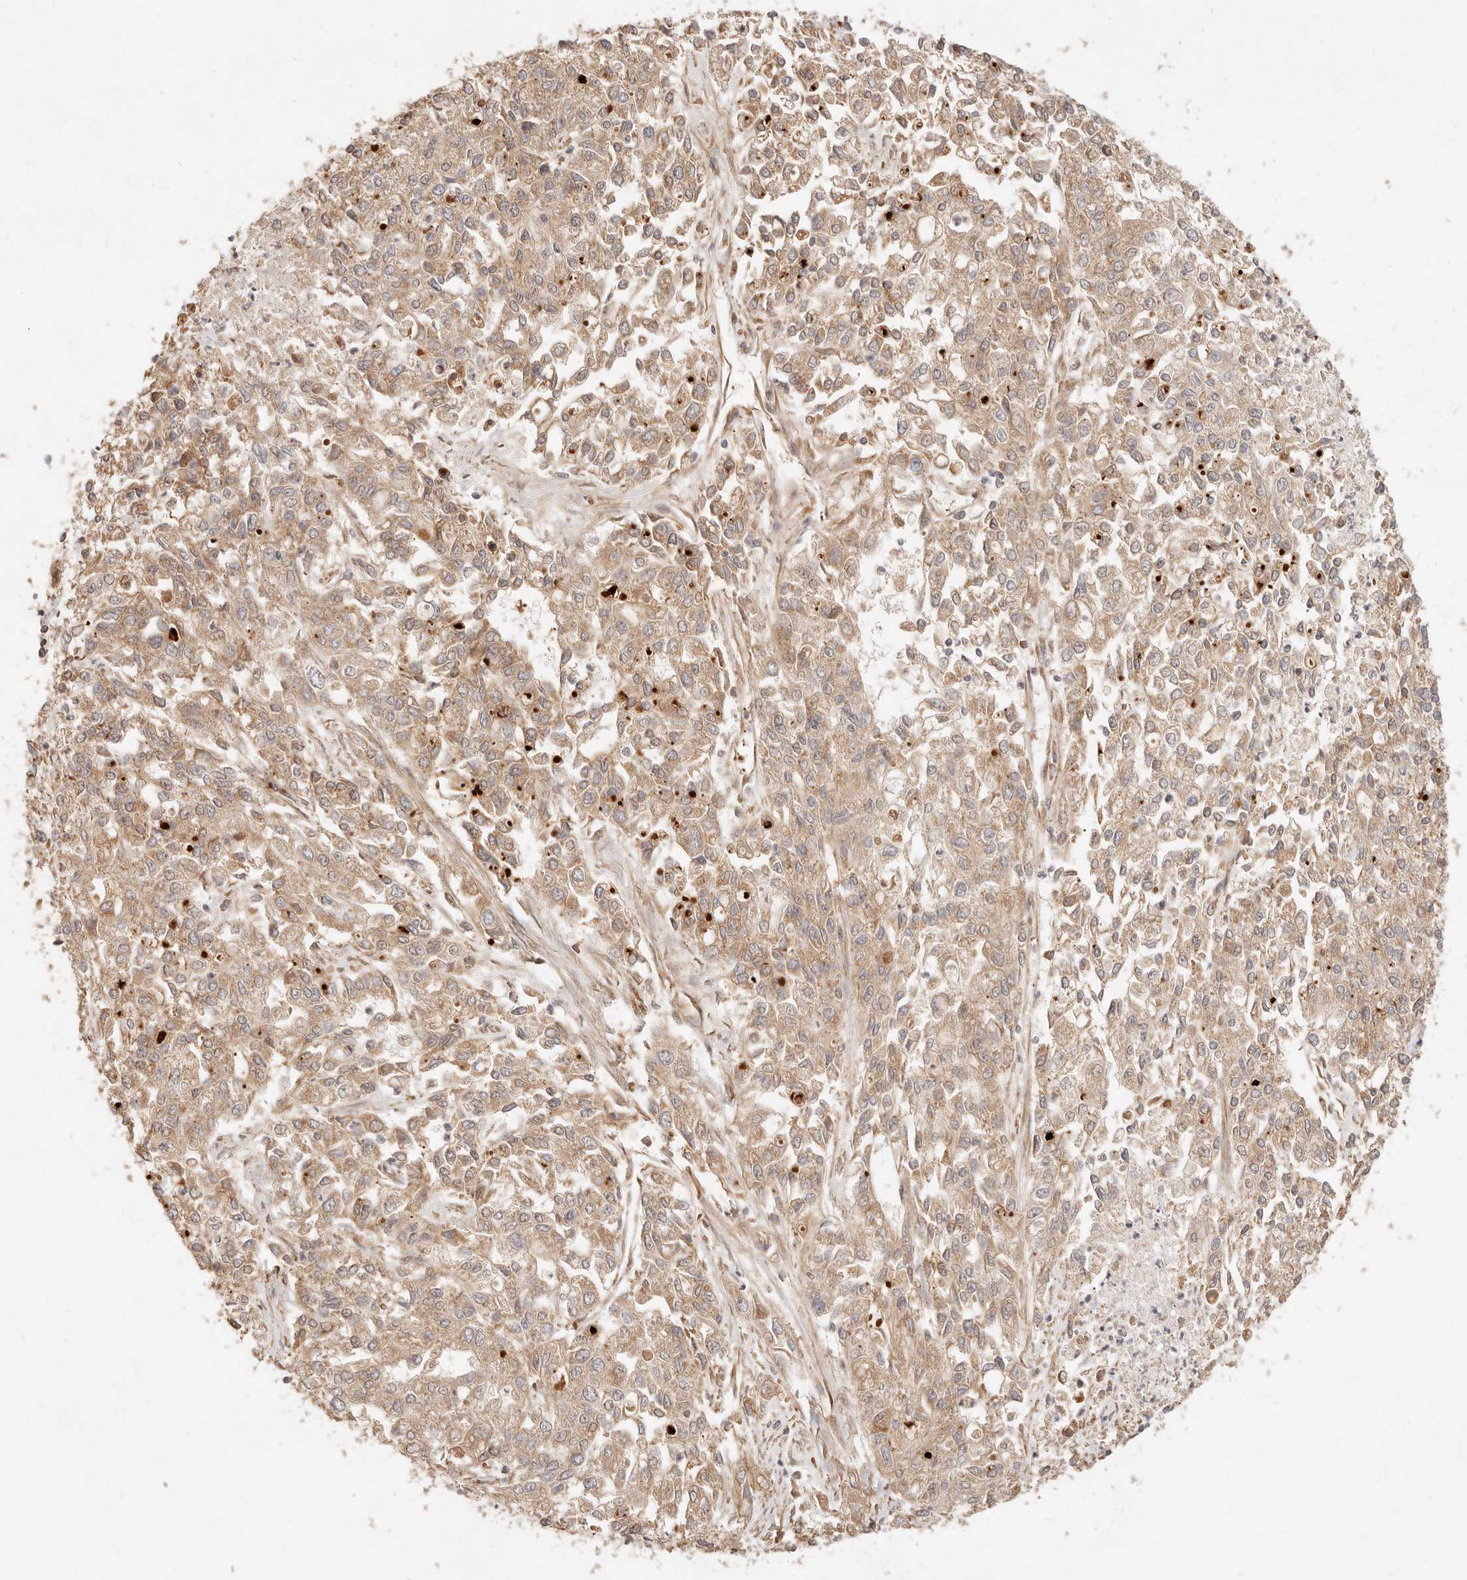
{"staining": {"intensity": "moderate", "quantity": ">75%", "location": "cytoplasmic/membranous"}, "tissue": "endometrial cancer", "cell_type": "Tumor cells", "image_type": "cancer", "snomed": [{"axis": "morphology", "description": "Adenocarcinoma, NOS"}, {"axis": "topography", "description": "Endometrium"}], "caption": "An IHC micrograph of neoplastic tissue is shown. Protein staining in brown labels moderate cytoplasmic/membranous positivity in adenocarcinoma (endometrial) within tumor cells. Using DAB (3,3'-diaminobenzidine) (brown) and hematoxylin (blue) stains, captured at high magnification using brightfield microscopy.", "gene": "UBXN10", "patient": {"sex": "female", "age": 49}}